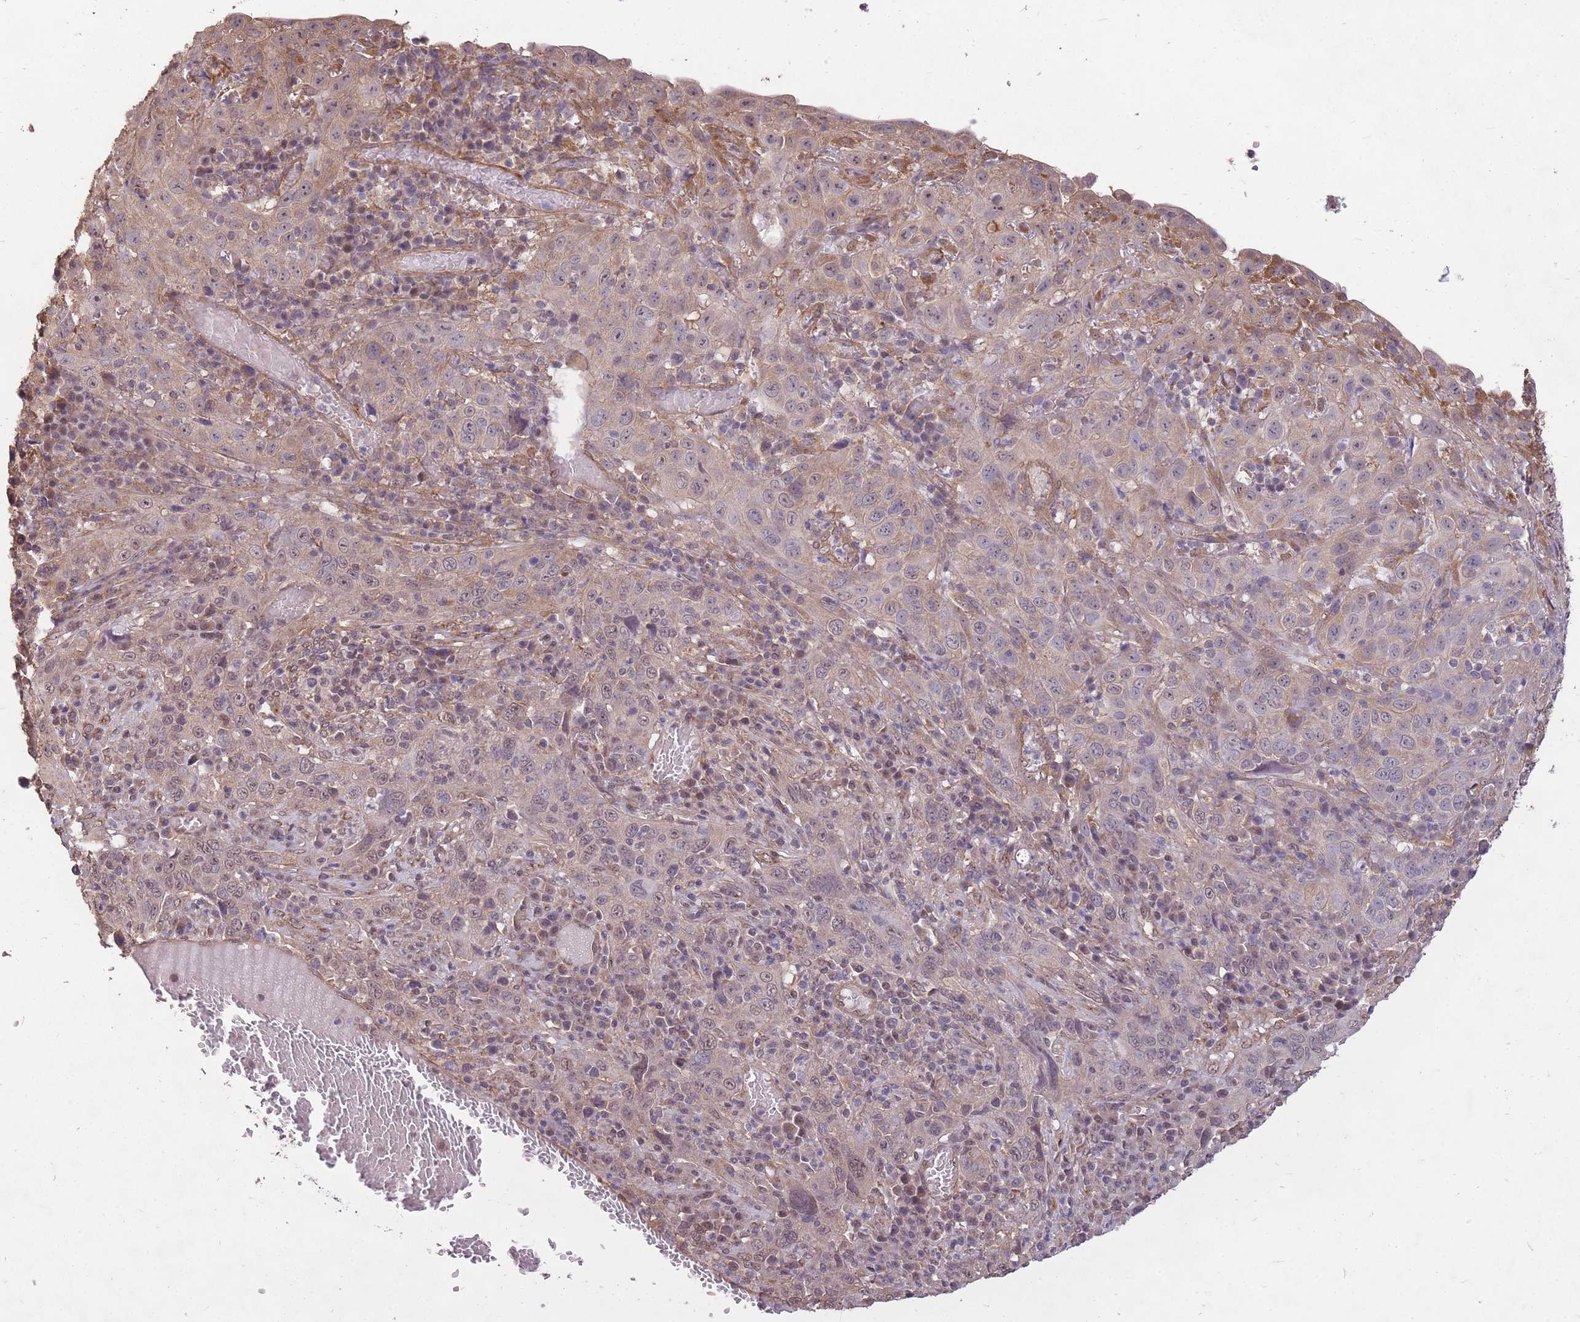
{"staining": {"intensity": "weak", "quantity": "<25%", "location": "nuclear"}, "tissue": "cervical cancer", "cell_type": "Tumor cells", "image_type": "cancer", "snomed": [{"axis": "morphology", "description": "Squamous cell carcinoma, NOS"}, {"axis": "topography", "description": "Cervix"}], "caption": "DAB immunohistochemical staining of human cervical cancer (squamous cell carcinoma) shows no significant expression in tumor cells.", "gene": "DYNC1LI2", "patient": {"sex": "female", "age": 46}}